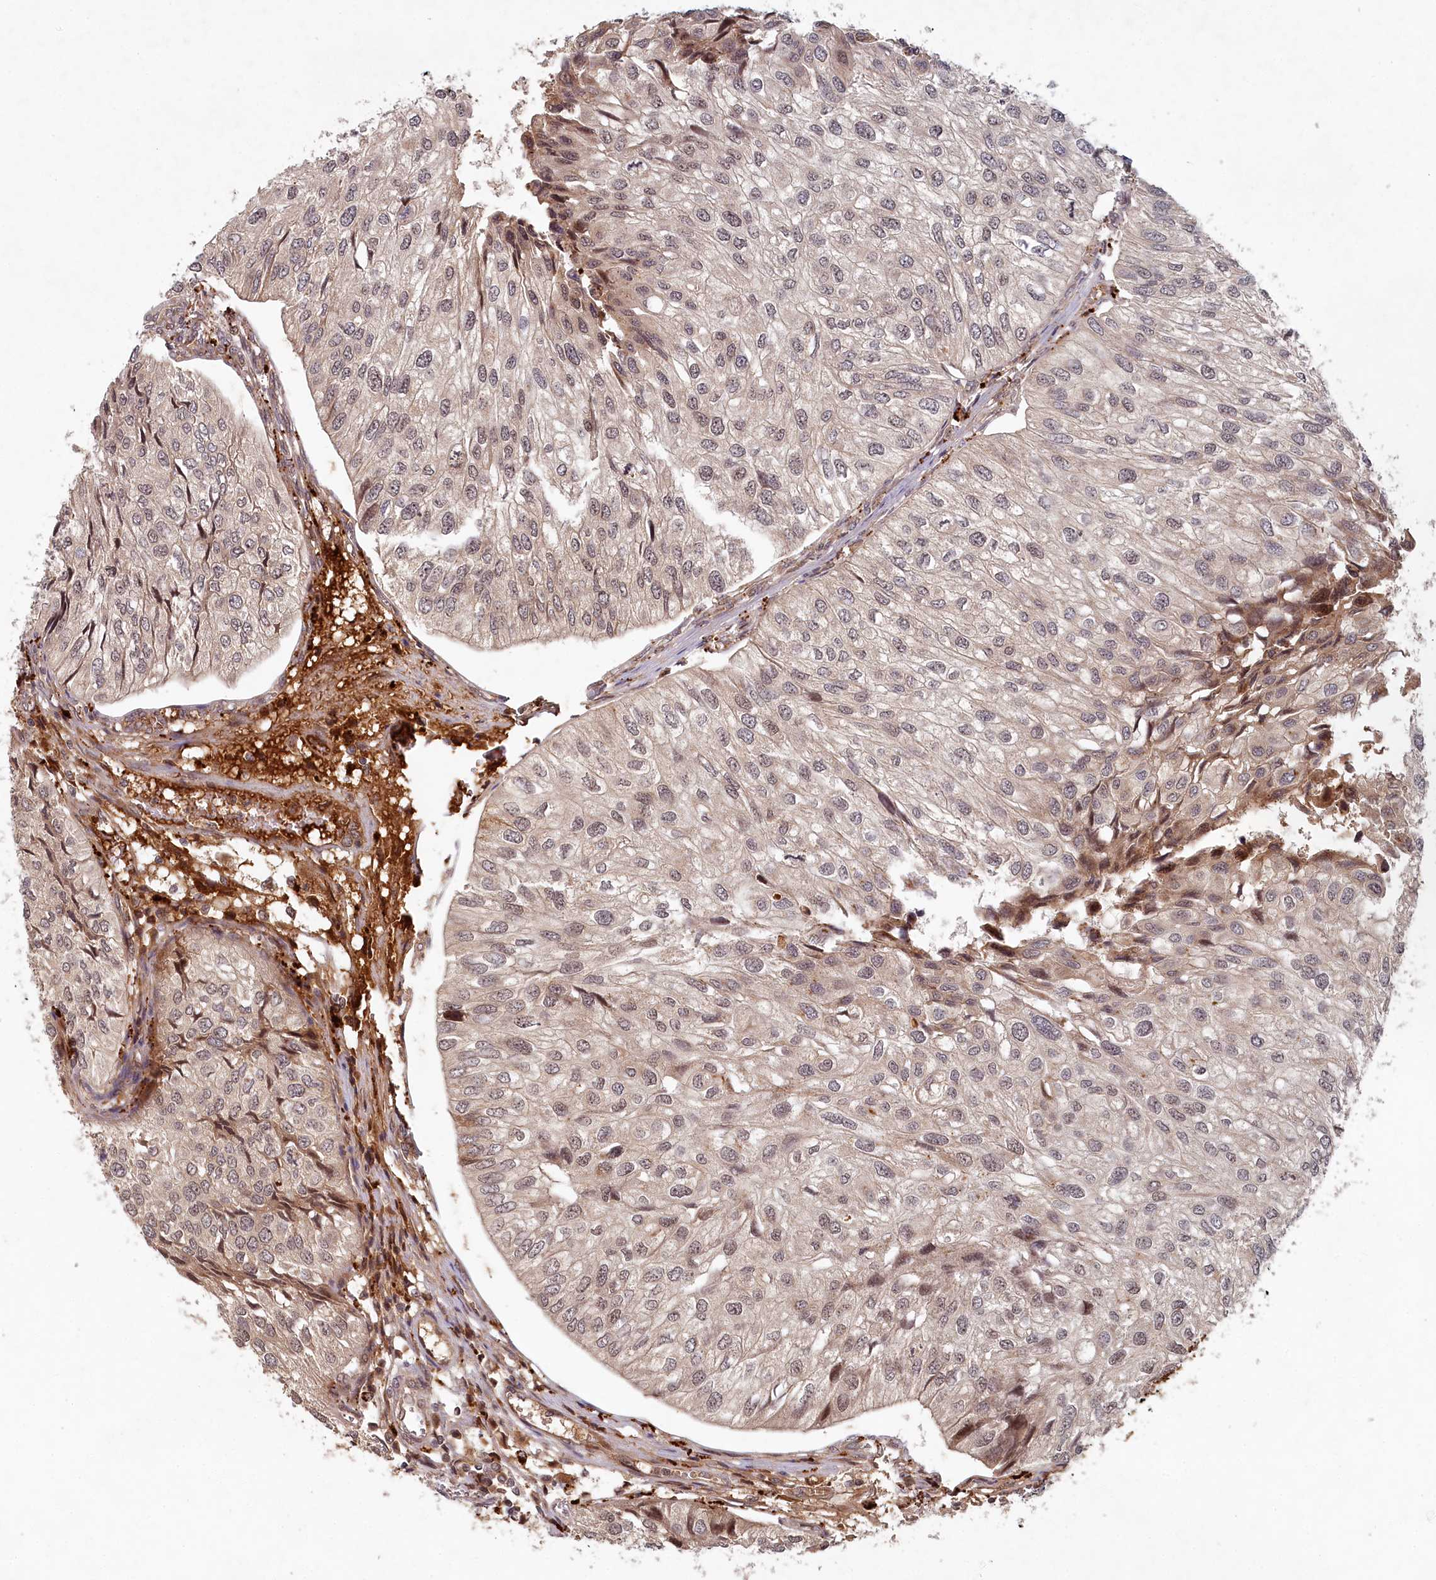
{"staining": {"intensity": "moderate", "quantity": "<25%", "location": "nuclear"}, "tissue": "urothelial cancer", "cell_type": "Tumor cells", "image_type": "cancer", "snomed": [{"axis": "morphology", "description": "Urothelial carcinoma, Low grade"}, {"axis": "topography", "description": "Urinary bladder"}], "caption": "Immunohistochemical staining of urothelial cancer demonstrates moderate nuclear protein expression in approximately <25% of tumor cells. The staining was performed using DAB (3,3'-diaminobenzidine), with brown indicating positive protein expression. Nuclei are stained blue with hematoxylin.", "gene": "WAPL", "patient": {"sex": "female", "age": 89}}